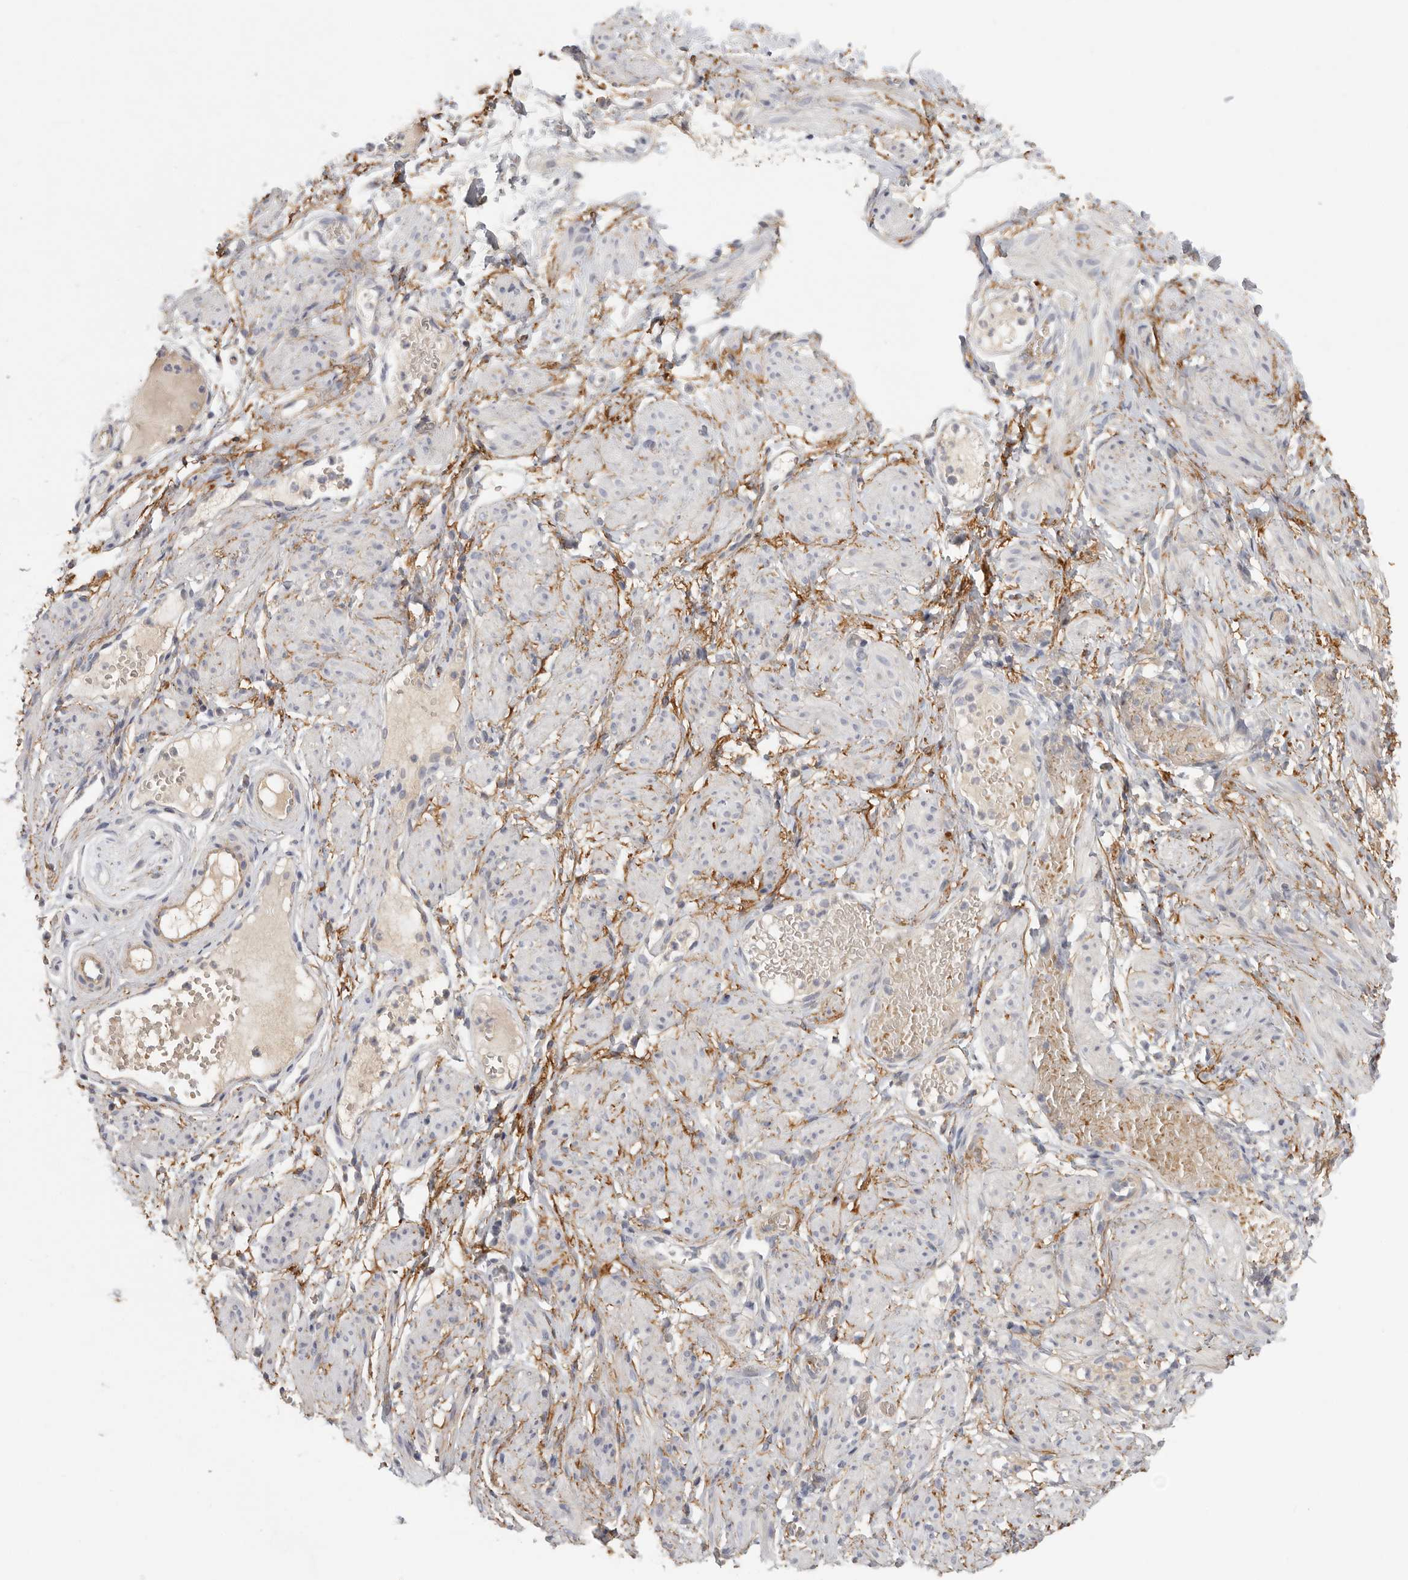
{"staining": {"intensity": "moderate", "quantity": ">75%", "location": "cytoplasmic/membranous"}, "tissue": "adipose tissue", "cell_type": "Adipocytes", "image_type": "normal", "snomed": [{"axis": "morphology", "description": "Normal tissue, NOS"}, {"axis": "topography", "description": "Smooth muscle"}, {"axis": "topography", "description": "Peripheral nerve tissue"}], "caption": "Immunohistochemical staining of unremarkable adipose tissue exhibits medium levels of moderate cytoplasmic/membranous positivity in about >75% of adipocytes. The staining was performed using DAB (3,3'-diaminobenzidine), with brown indicating positive protein expression. Nuclei are stained blue with hematoxylin.", "gene": "CFAP298", "patient": {"sex": "female", "age": 39}}